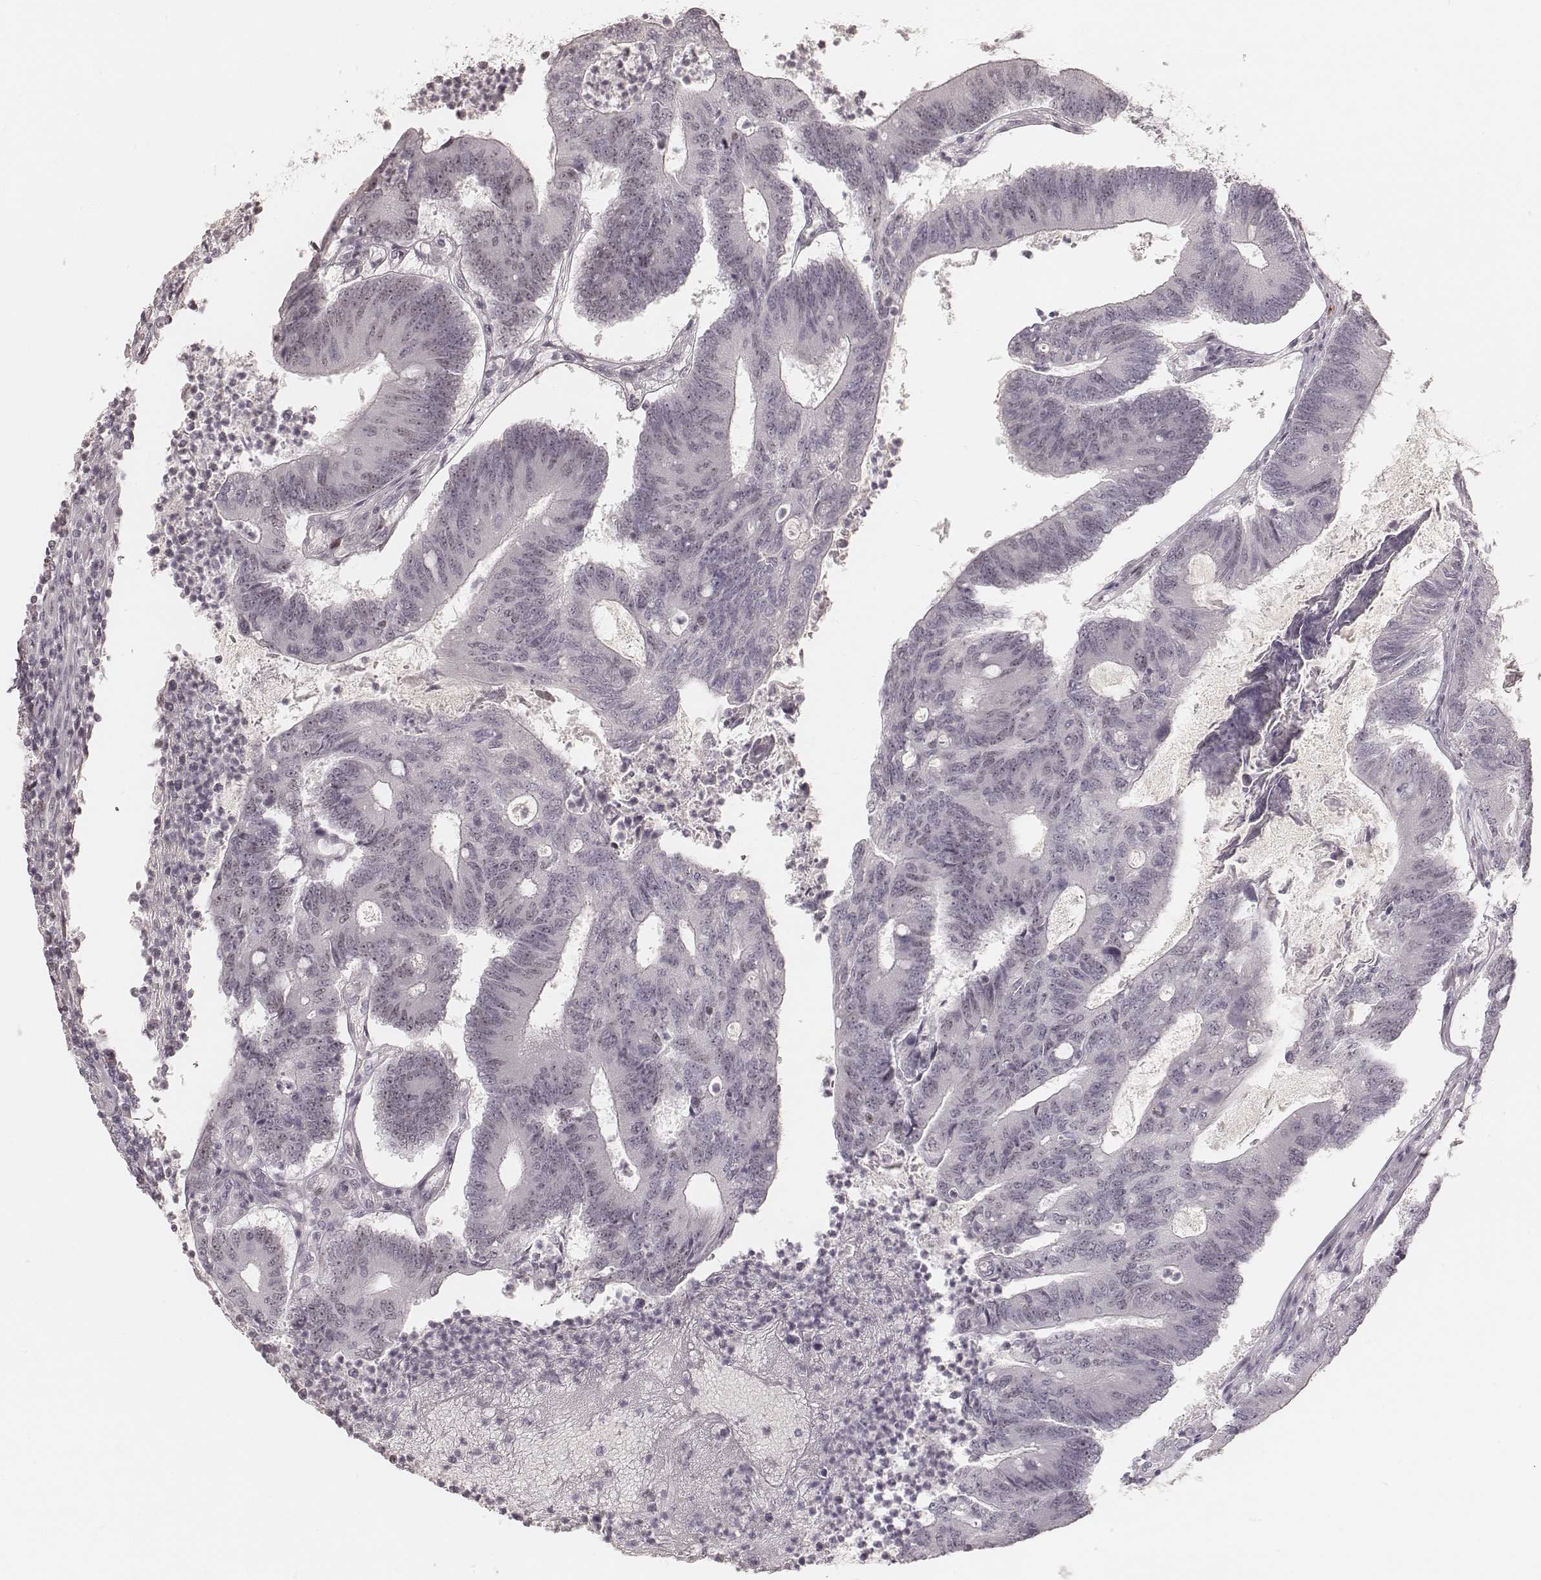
{"staining": {"intensity": "negative", "quantity": "none", "location": "none"}, "tissue": "colorectal cancer", "cell_type": "Tumor cells", "image_type": "cancer", "snomed": [{"axis": "morphology", "description": "Adenocarcinoma, NOS"}, {"axis": "topography", "description": "Colon"}], "caption": "A photomicrograph of colorectal adenocarcinoma stained for a protein displays no brown staining in tumor cells.", "gene": "TEX37", "patient": {"sex": "female", "age": 70}}